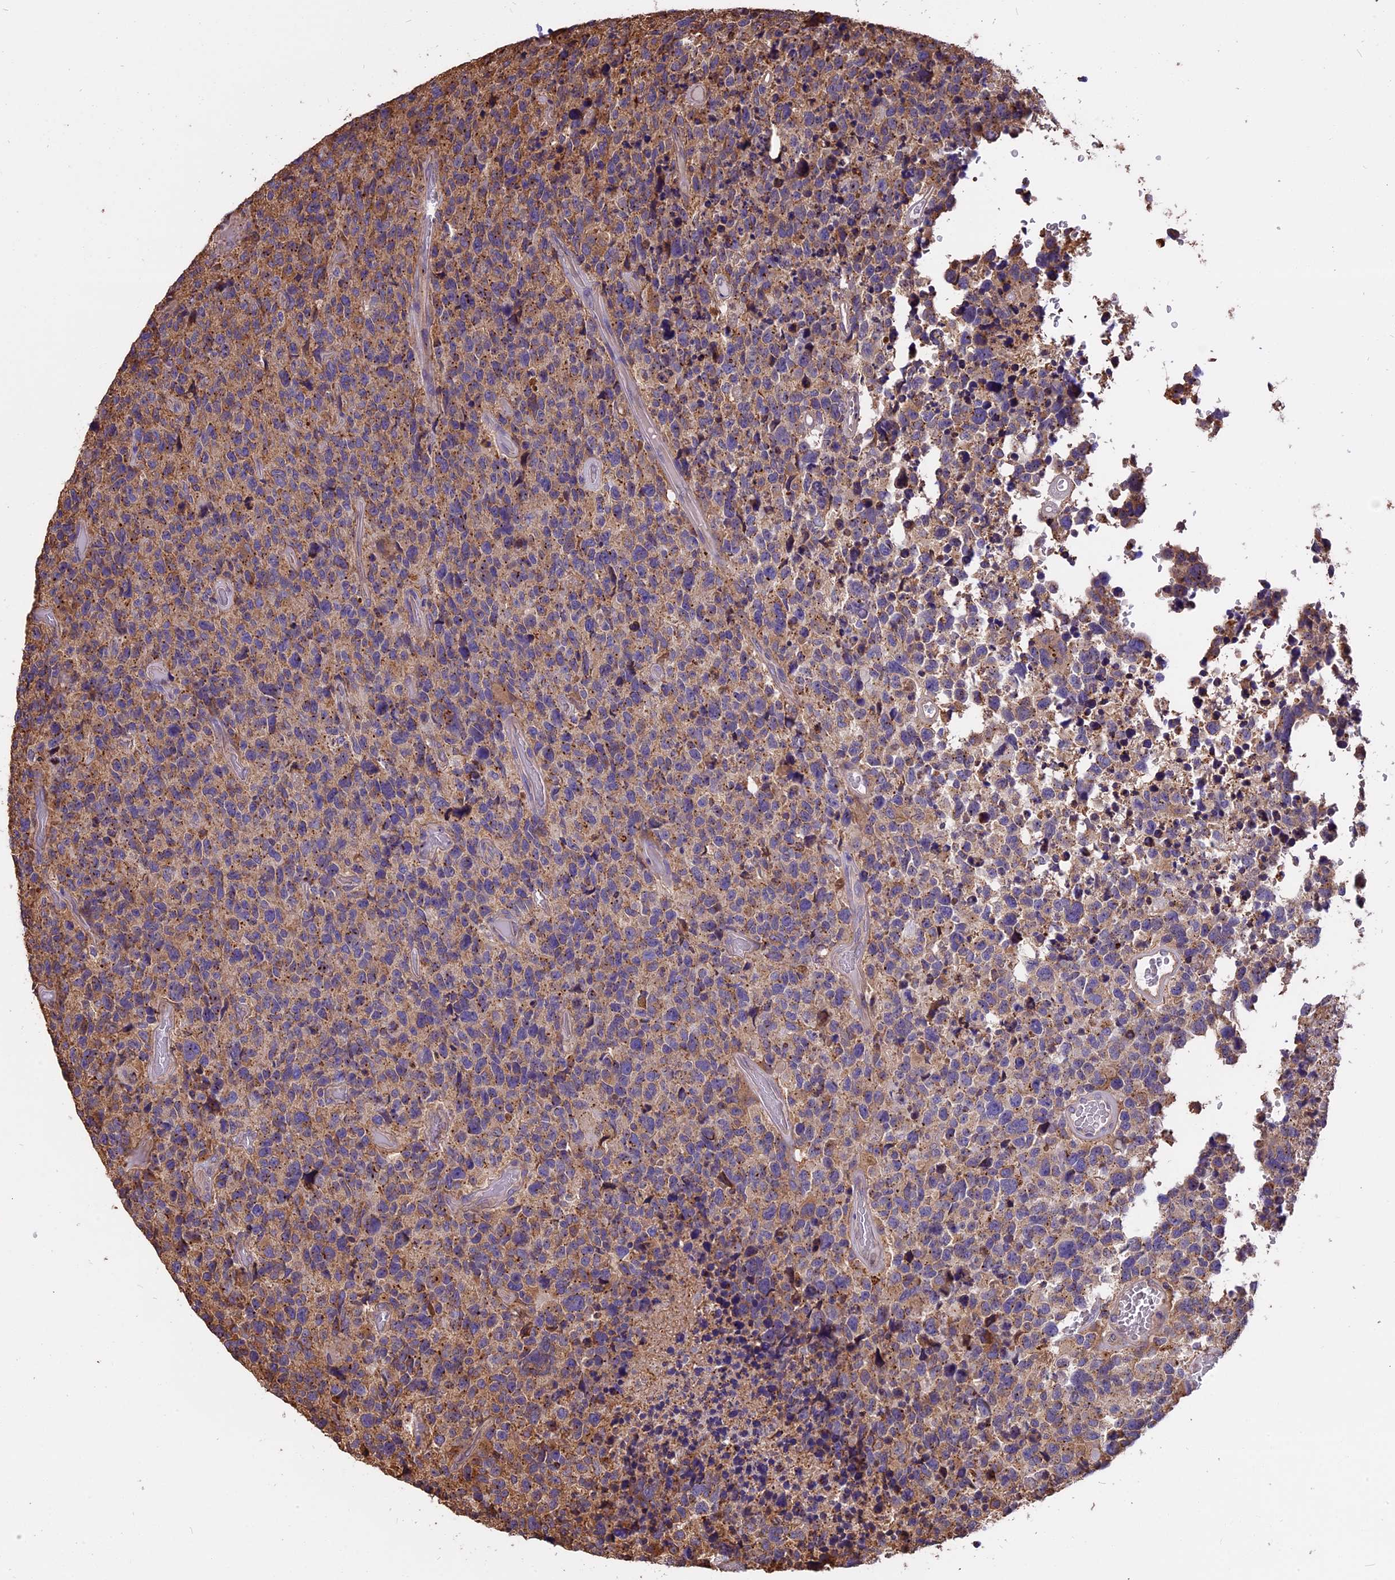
{"staining": {"intensity": "moderate", "quantity": "<25%", "location": "cytoplasmic/membranous"}, "tissue": "glioma", "cell_type": "Tumor cells", "image_type": "cancer", "snomed": [{"axis": "morphology", "description": "Glioma, malignant, High grade"}, {"axis": "topography", "description": "Brain"}], "caption": "Malignant glioma (high-grade) tissue reveals moderate cytoplasmic/membranous positivity in approximately <25% of tumor cells, visualized by immunohistochemistry.", "gene": "CHMP2A", "patient": {"sex": "male", "age": 69}}